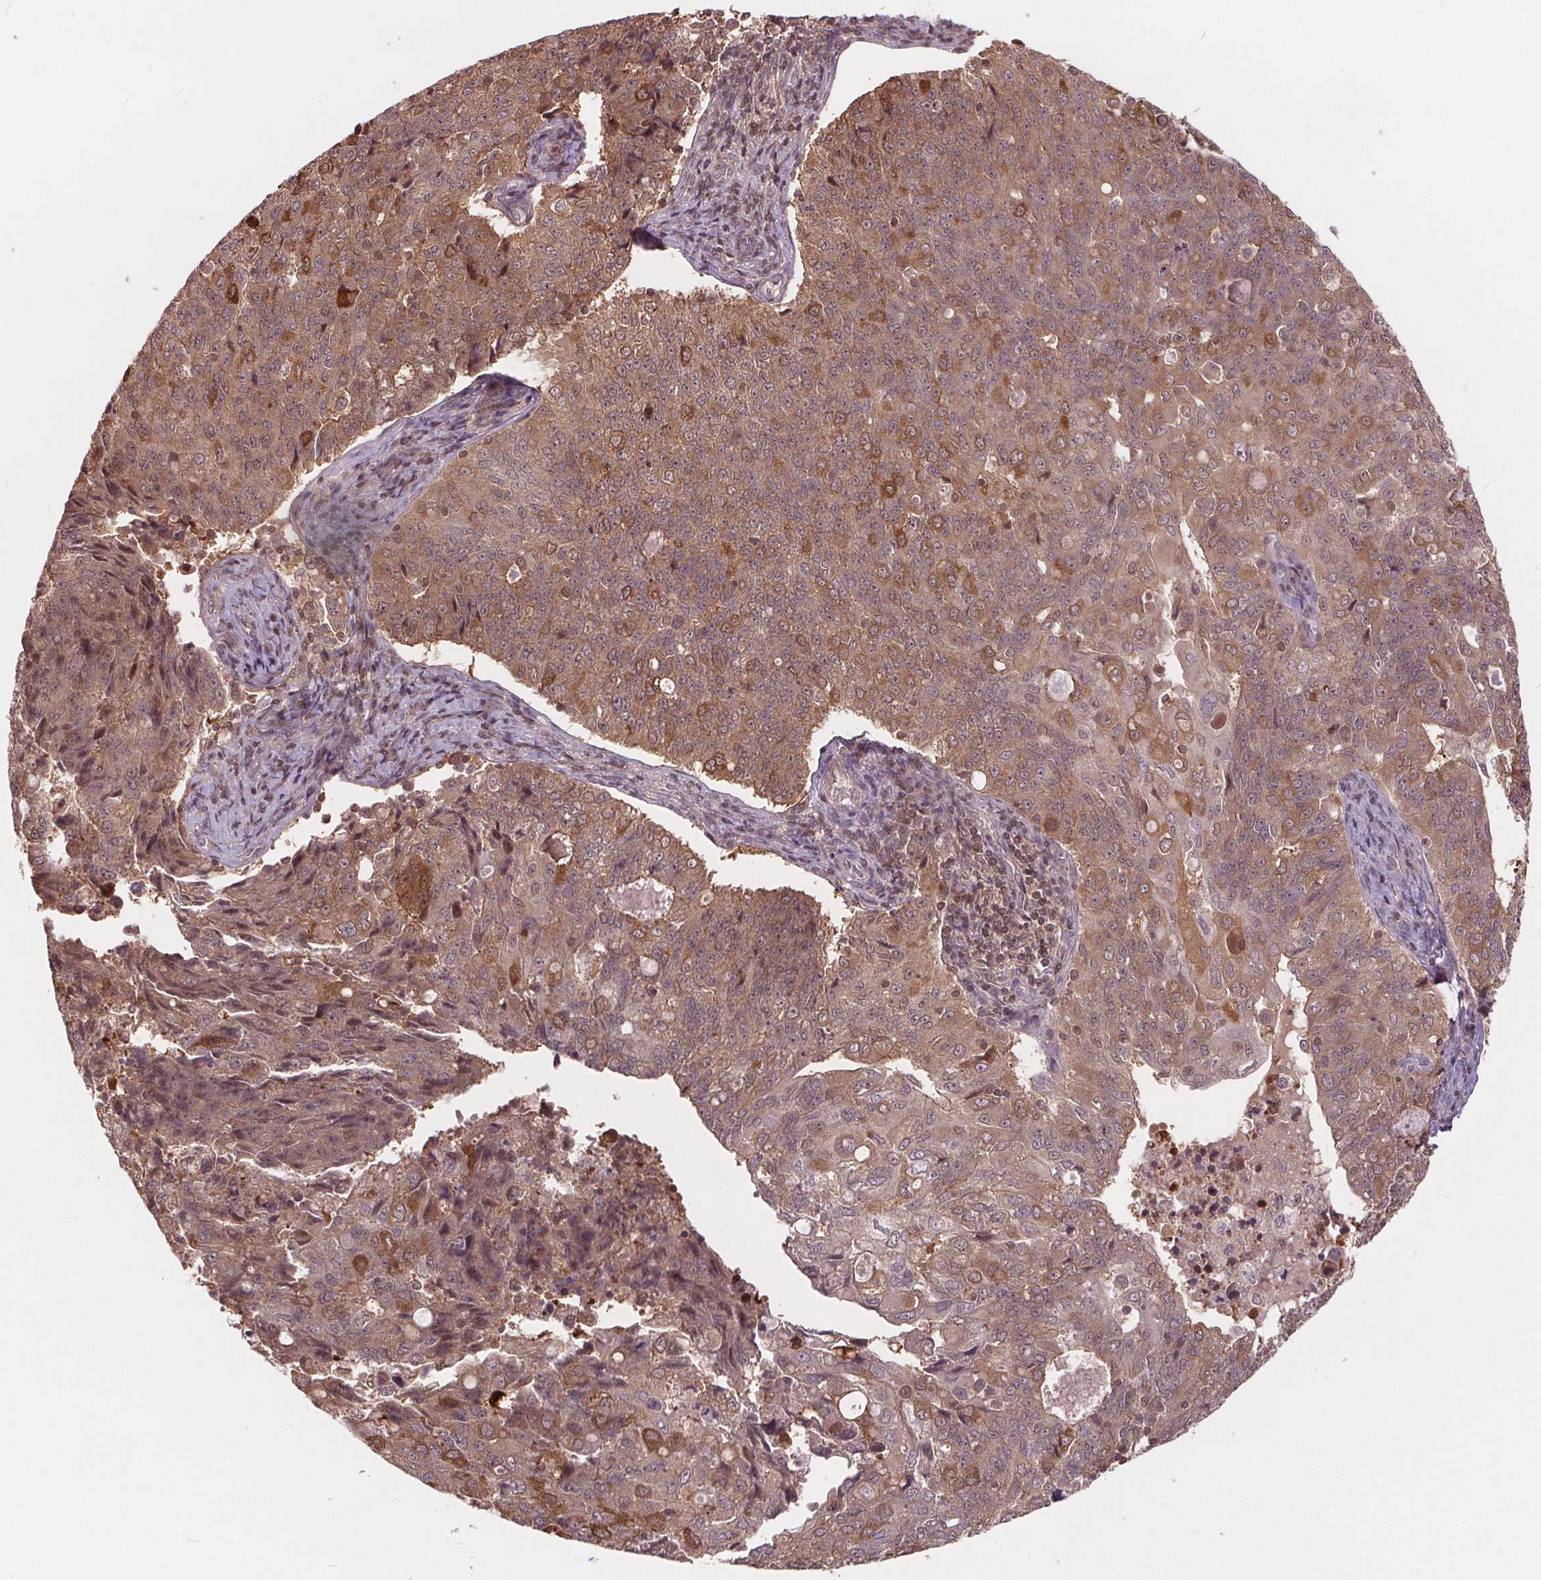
{"staining": {"intensity": "moderate", "quantity": ">75%", "location": "cytoplasmic/membranous"}, "tissue": "endometrial cancer", "cell_type": "Tumor cells", "image_type": "cancer", "snomed": [{"axis": "morphology", "description": "Adenocarcinoma, NOS"}, {"axis": "topography", "description": "Endometrium"}], "caption": "Adenocarcinoma (endometrial) tissue shows moderate cytoplasmic/membranous positivity in about >75% of tumor cells, visualized by immunohistochemistry.", "gene": "HIF1AN", "patient": {"sex": "female", "age": 43}}